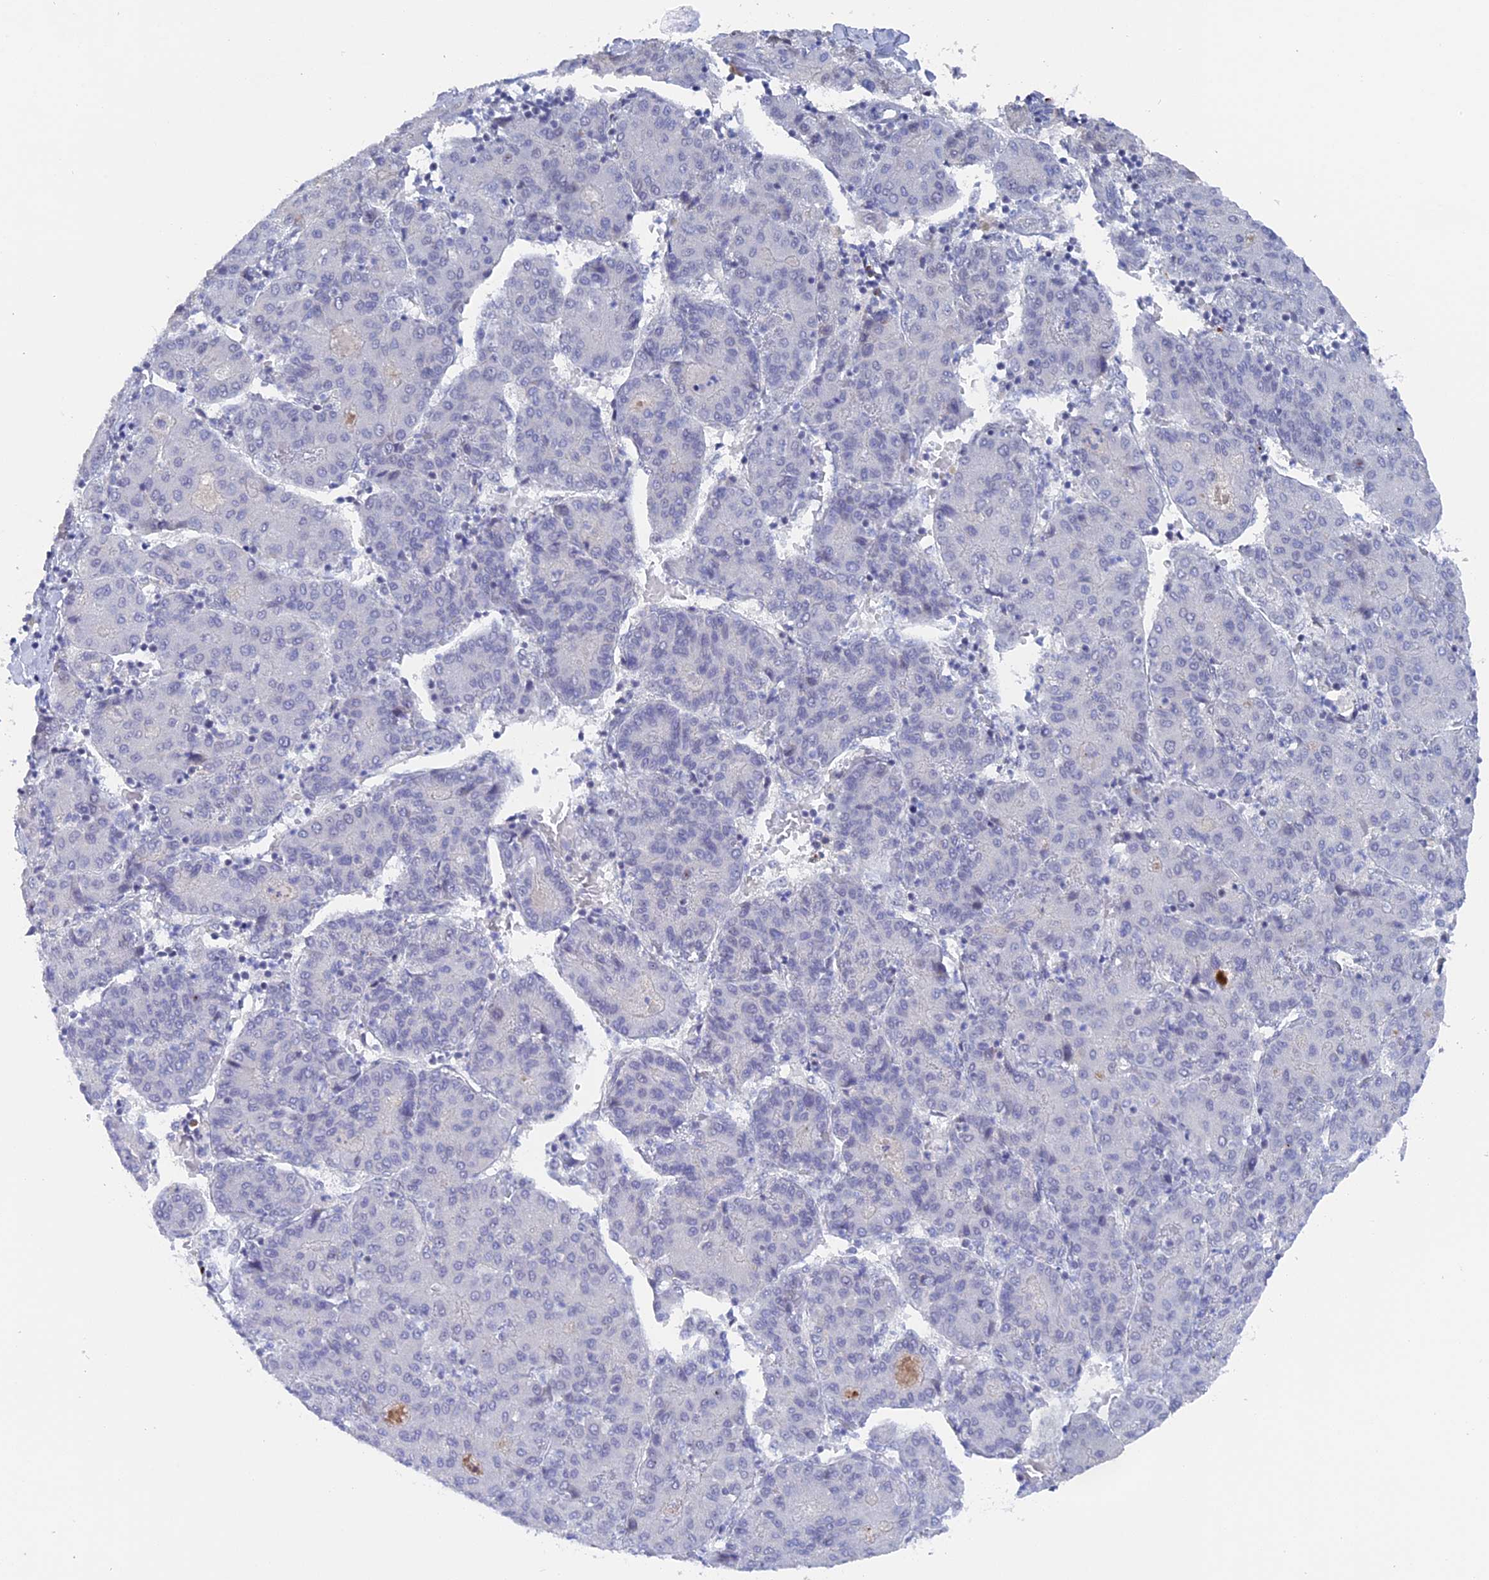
{"staining": {"intensity": "negative", "quantity": "none", "location": "none"}, "tissue": "liver cancer", "cell_type": "Tumor cells", "image_type": "cancer", "snomed": [{"axis": "morphology", "description": "Carcinoma, Hepatocellular, NOS"}, {"axis": "topography", "description": "Liver"}], "caption": "An IHC image of hepatocellular carcinoma (liver) is shown. There is no staining in tumor cells of hepatocellular carcinoma (liver).", "gene": "BRD2", "patient": {"sex": "male", "age": 65}}